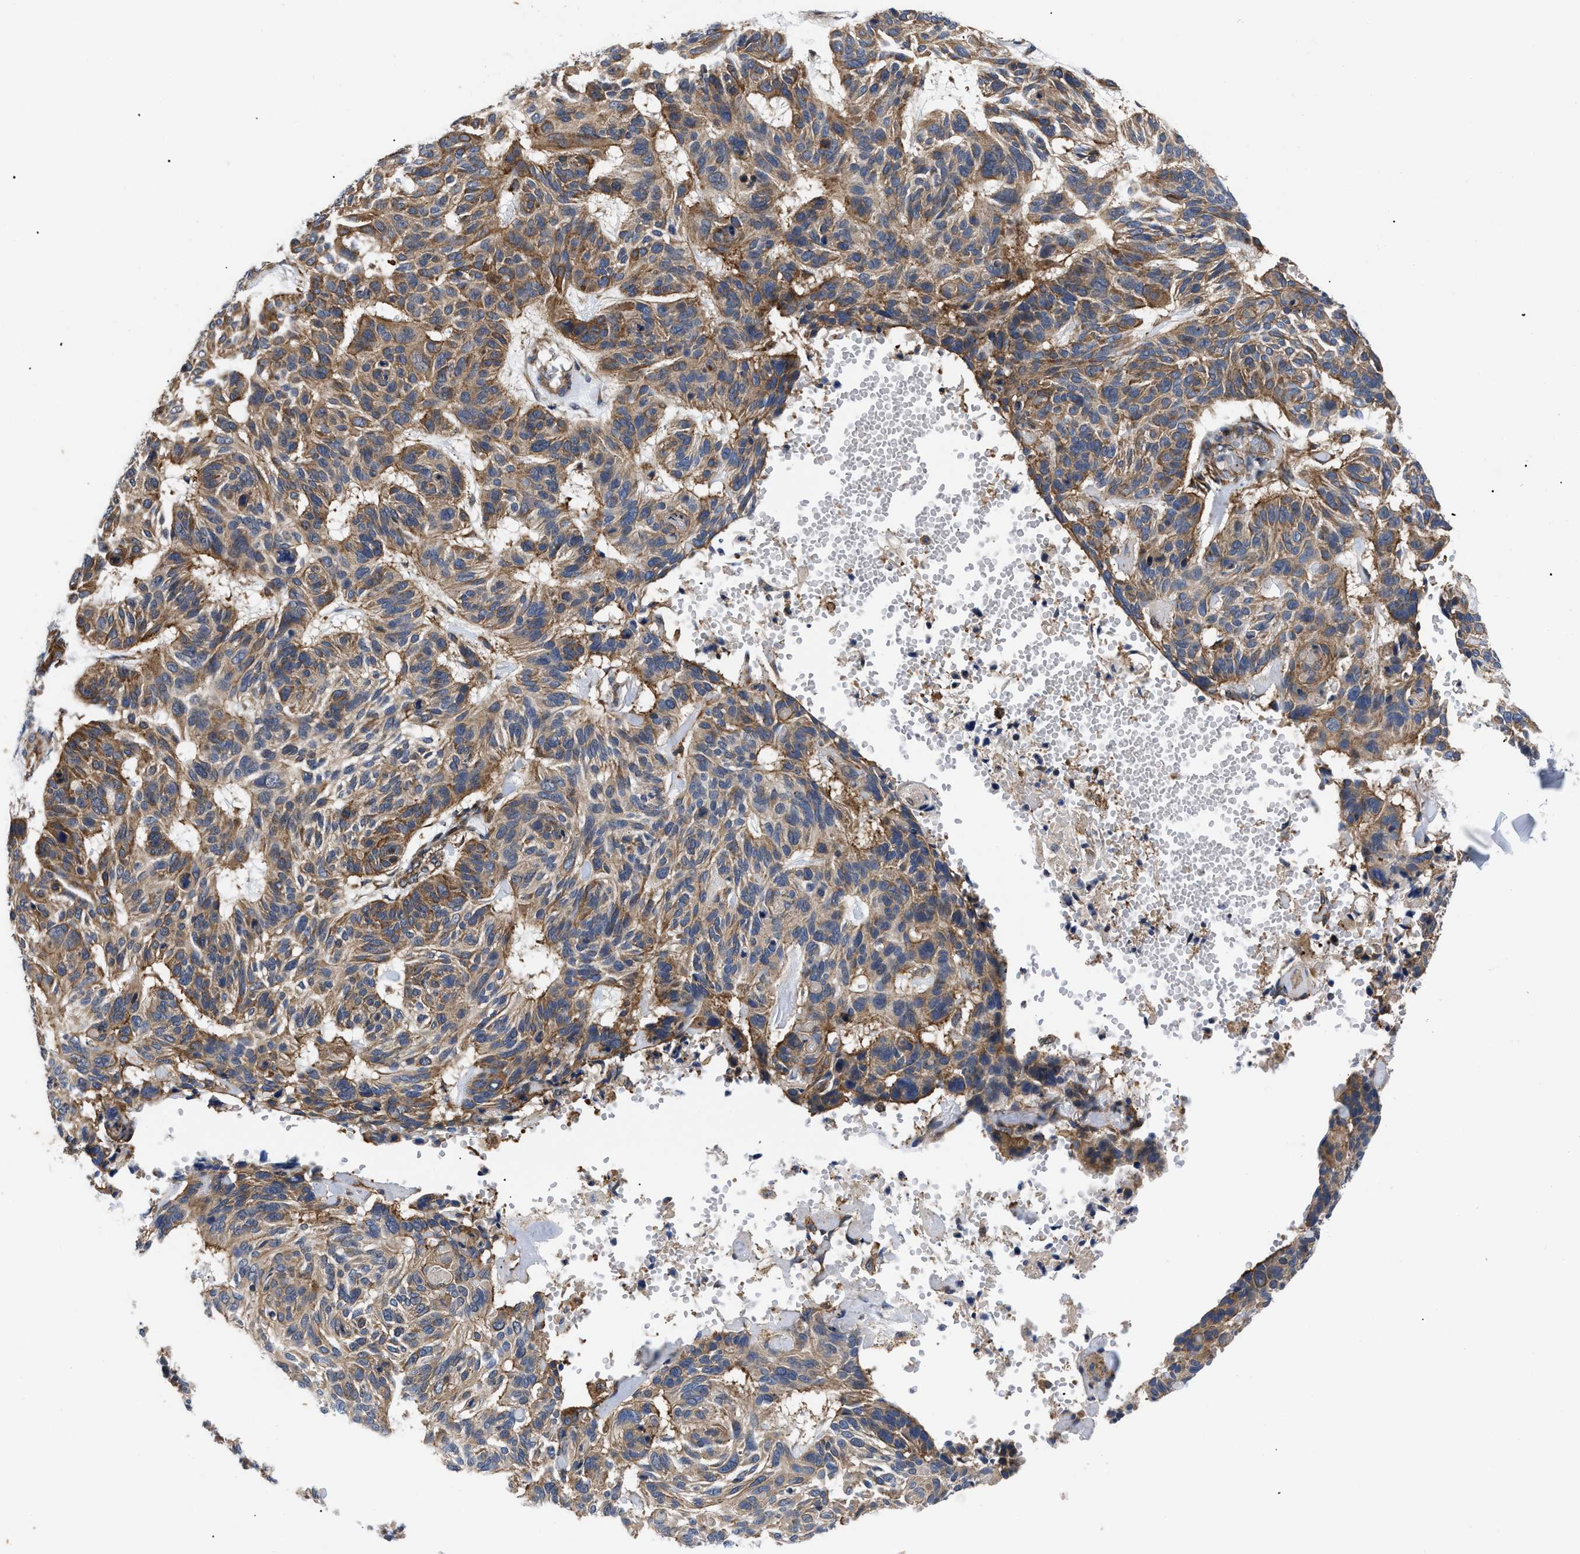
{"staining": {"intensity": "moderate", "quantity": ">75%", "location": "cytoplasmic/membranous"}, "tissue": "skin cancer", "cell_type": "Tumor cells", "image_type": "cancer", "snomed": [{"axis": "morphology", "description": "Basal cell carcinoma"}, {"axis": "topography", "description": "Skin"}], "caption": "Human skin cancer stained for a protein (brown) shows moderate cytoplasmic/membranous positive positivity in about >75% of tumor cells.", "gene": "SPAST", "patient": {"sex": "male", "age": 85}}